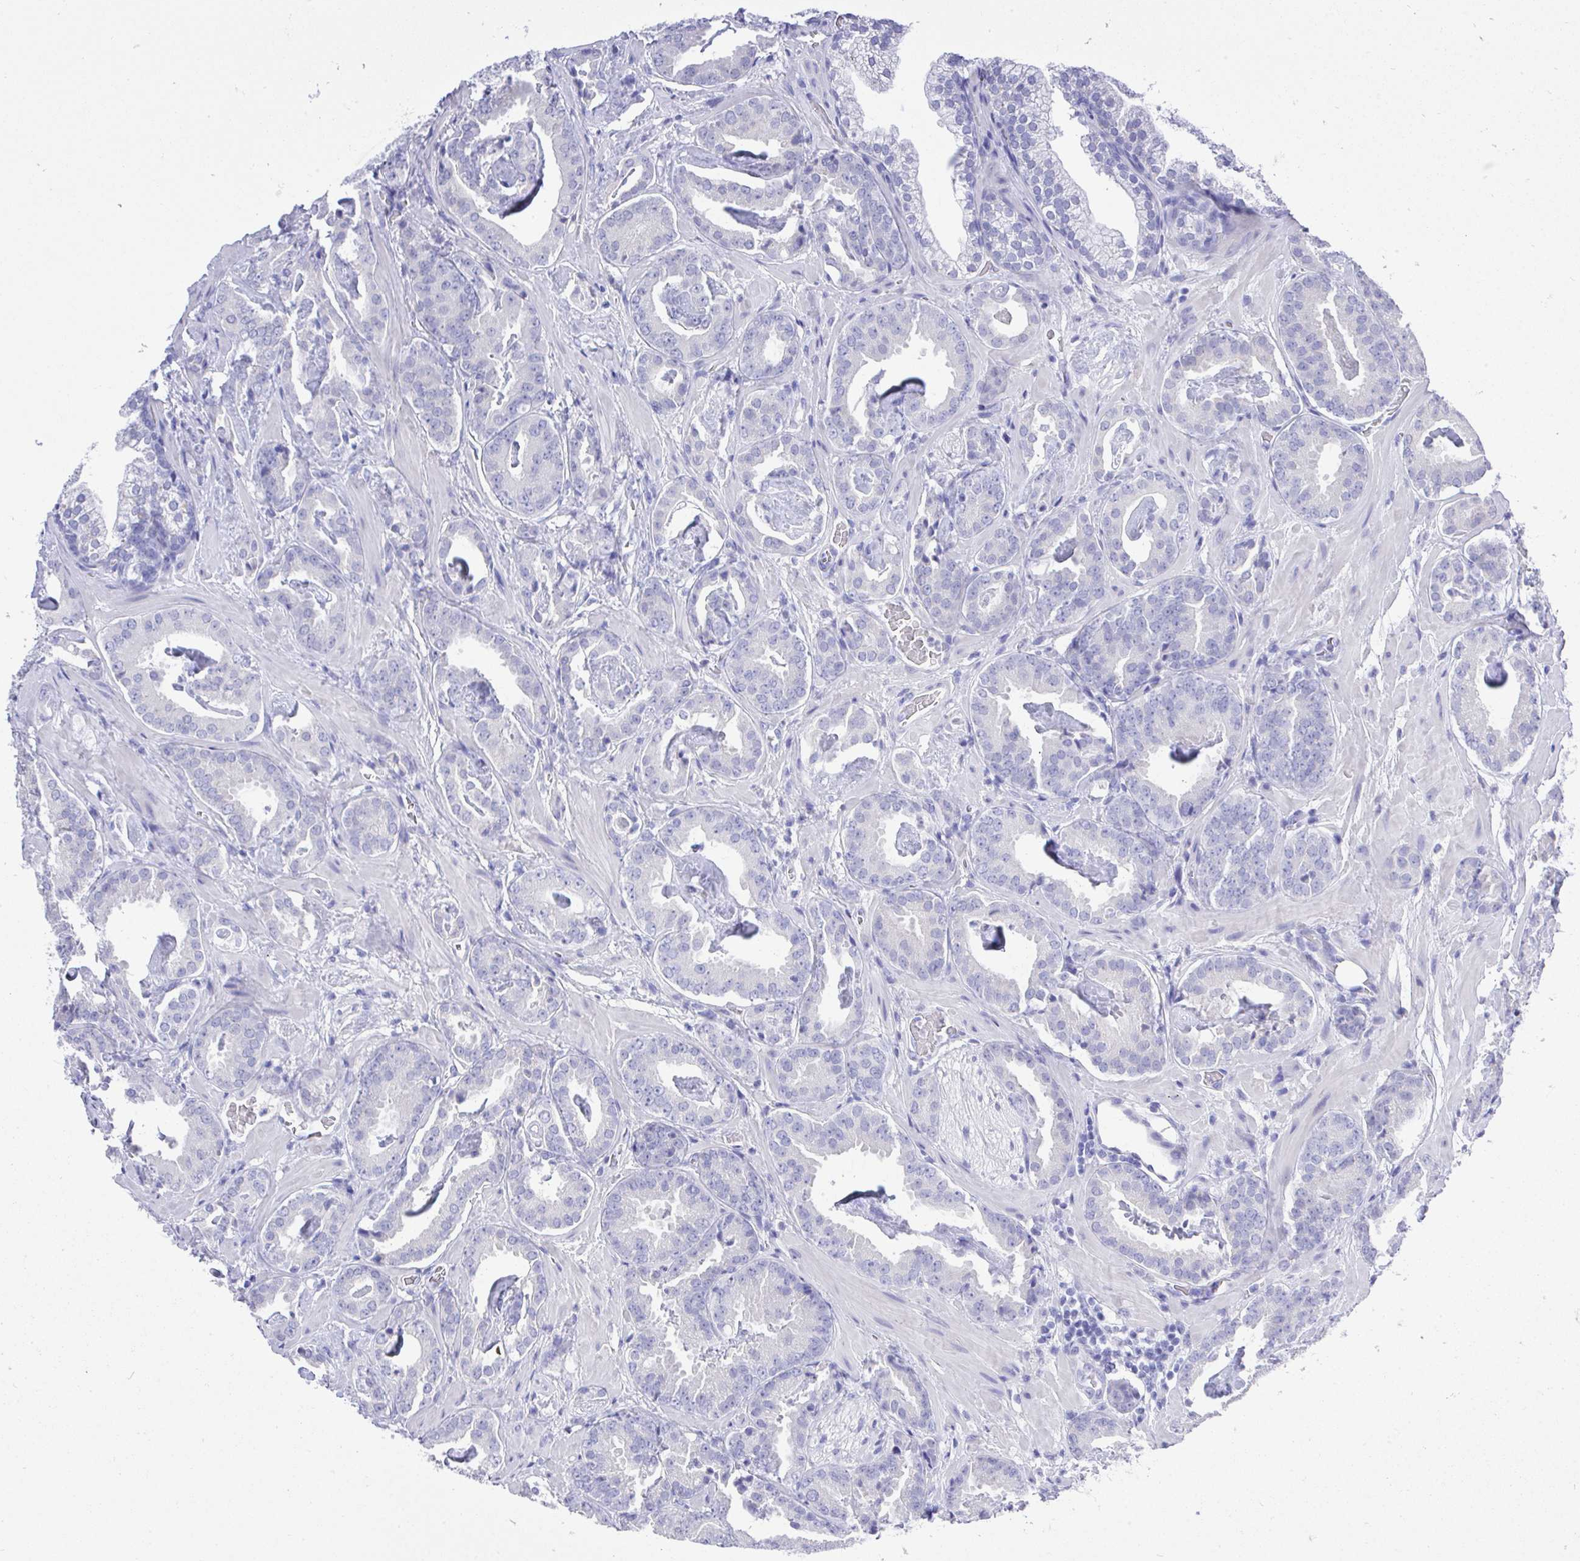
{"staining": {"intensity": "negative", "quantity": "none", "location": "none"}, "tissue": "prostate cancer", "cell_type": "Tumor cells", "image_type": "cancer", "snomed": [{"axis": "morphology", "description": "Adenocarcinoma, Low grade"}, {"axis": "topography", "description": "Prostate"}], "caption": "Photomicrograph shows no significant protein positivity in tumor cells of adenocarcinoma (low-grade) (prostate). Nuclei are stained in blue.", "gene": "MS4A12", "patient": {"sex": "male", "age": 62}}